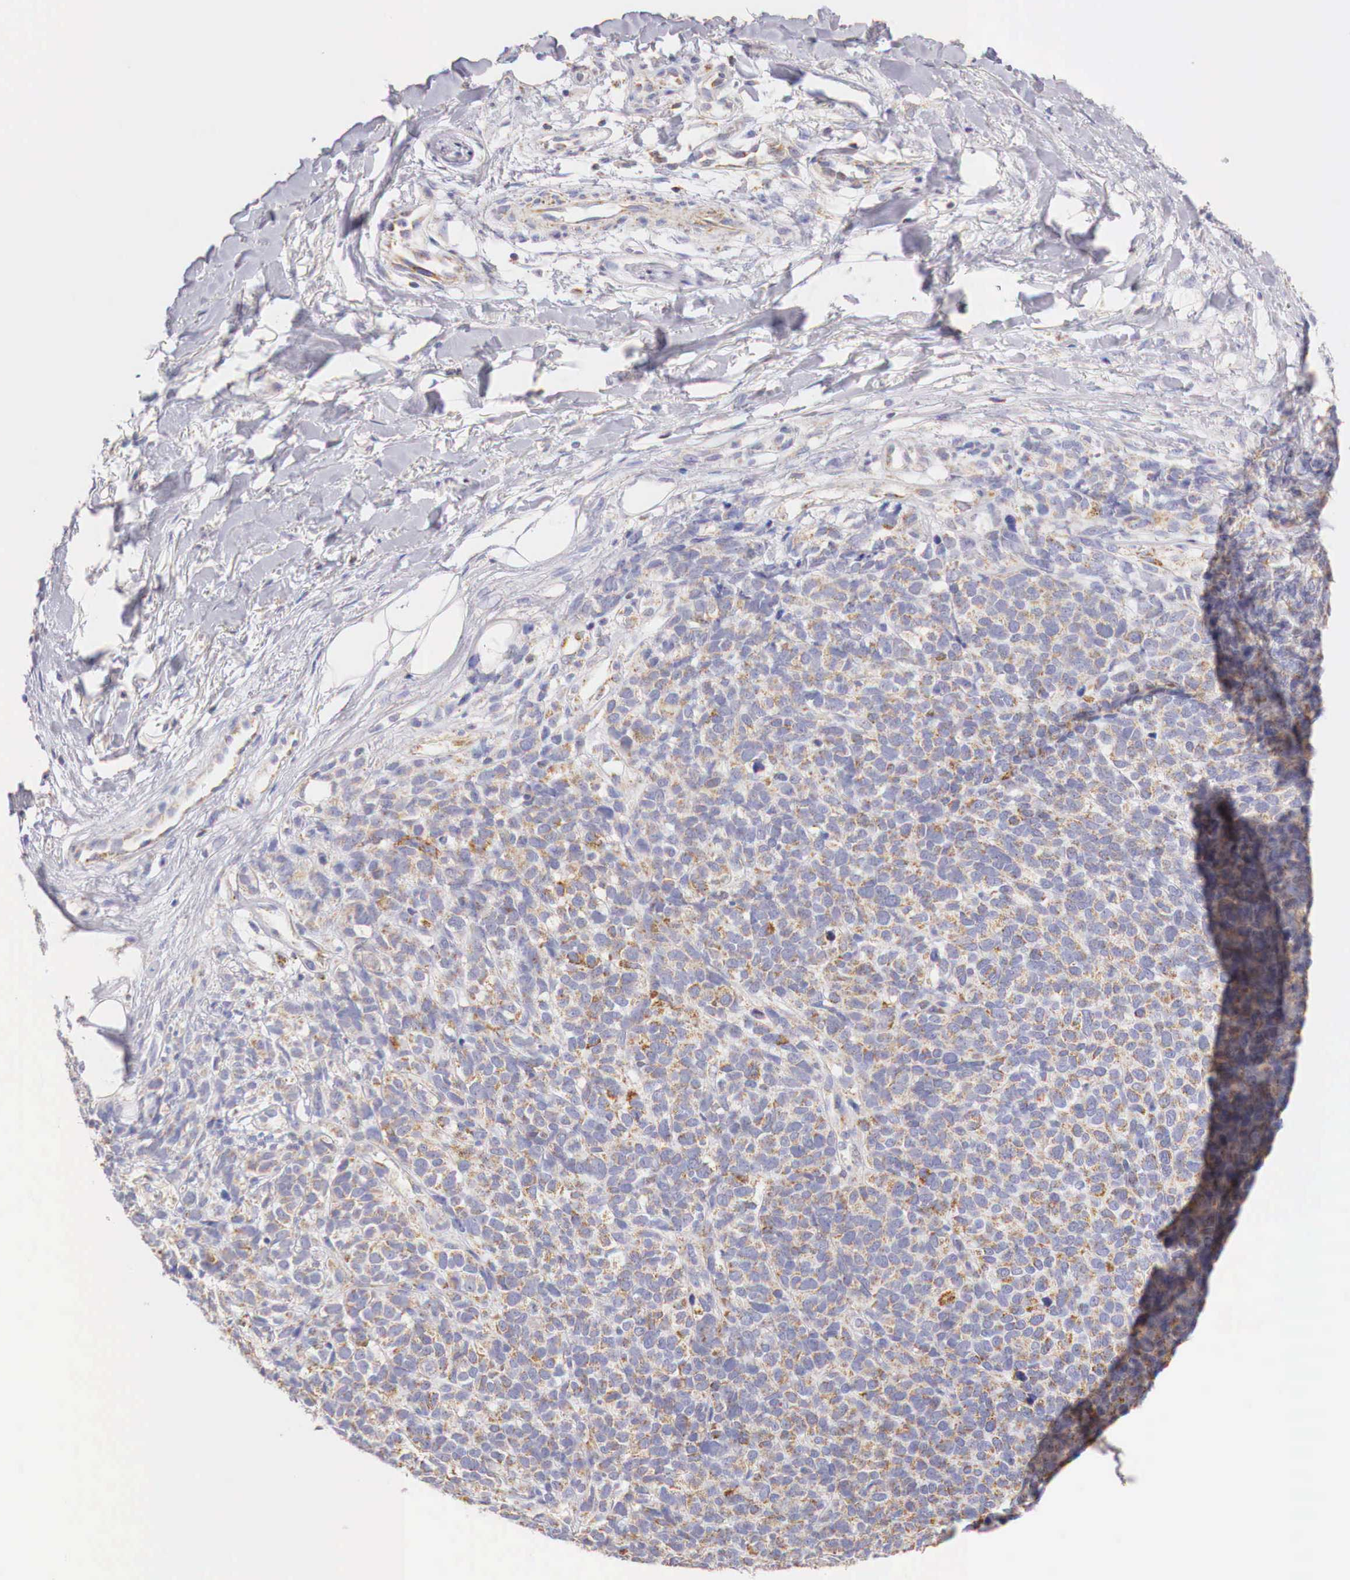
{"staining": {"intensity": "weak", "quantity": "25%-75%", "location": "cytoplasmic/membranous"}, "tissue": "melanoma", "cell_type": "Tumor cells", "image_type": "cancer", "snomed": [{"axis": "morphology", "description": "Malignant melanoma, NOS"}, {"axis": "topography", "description": "Skin"}], "caption": "Protein expression analysis of melanoma displays weak cytoplasmic/membranous expression in approximately 25%-75% of tumor cells.", "gene": "IDH3G", "patient": {"sex": "female", "age": 85}}